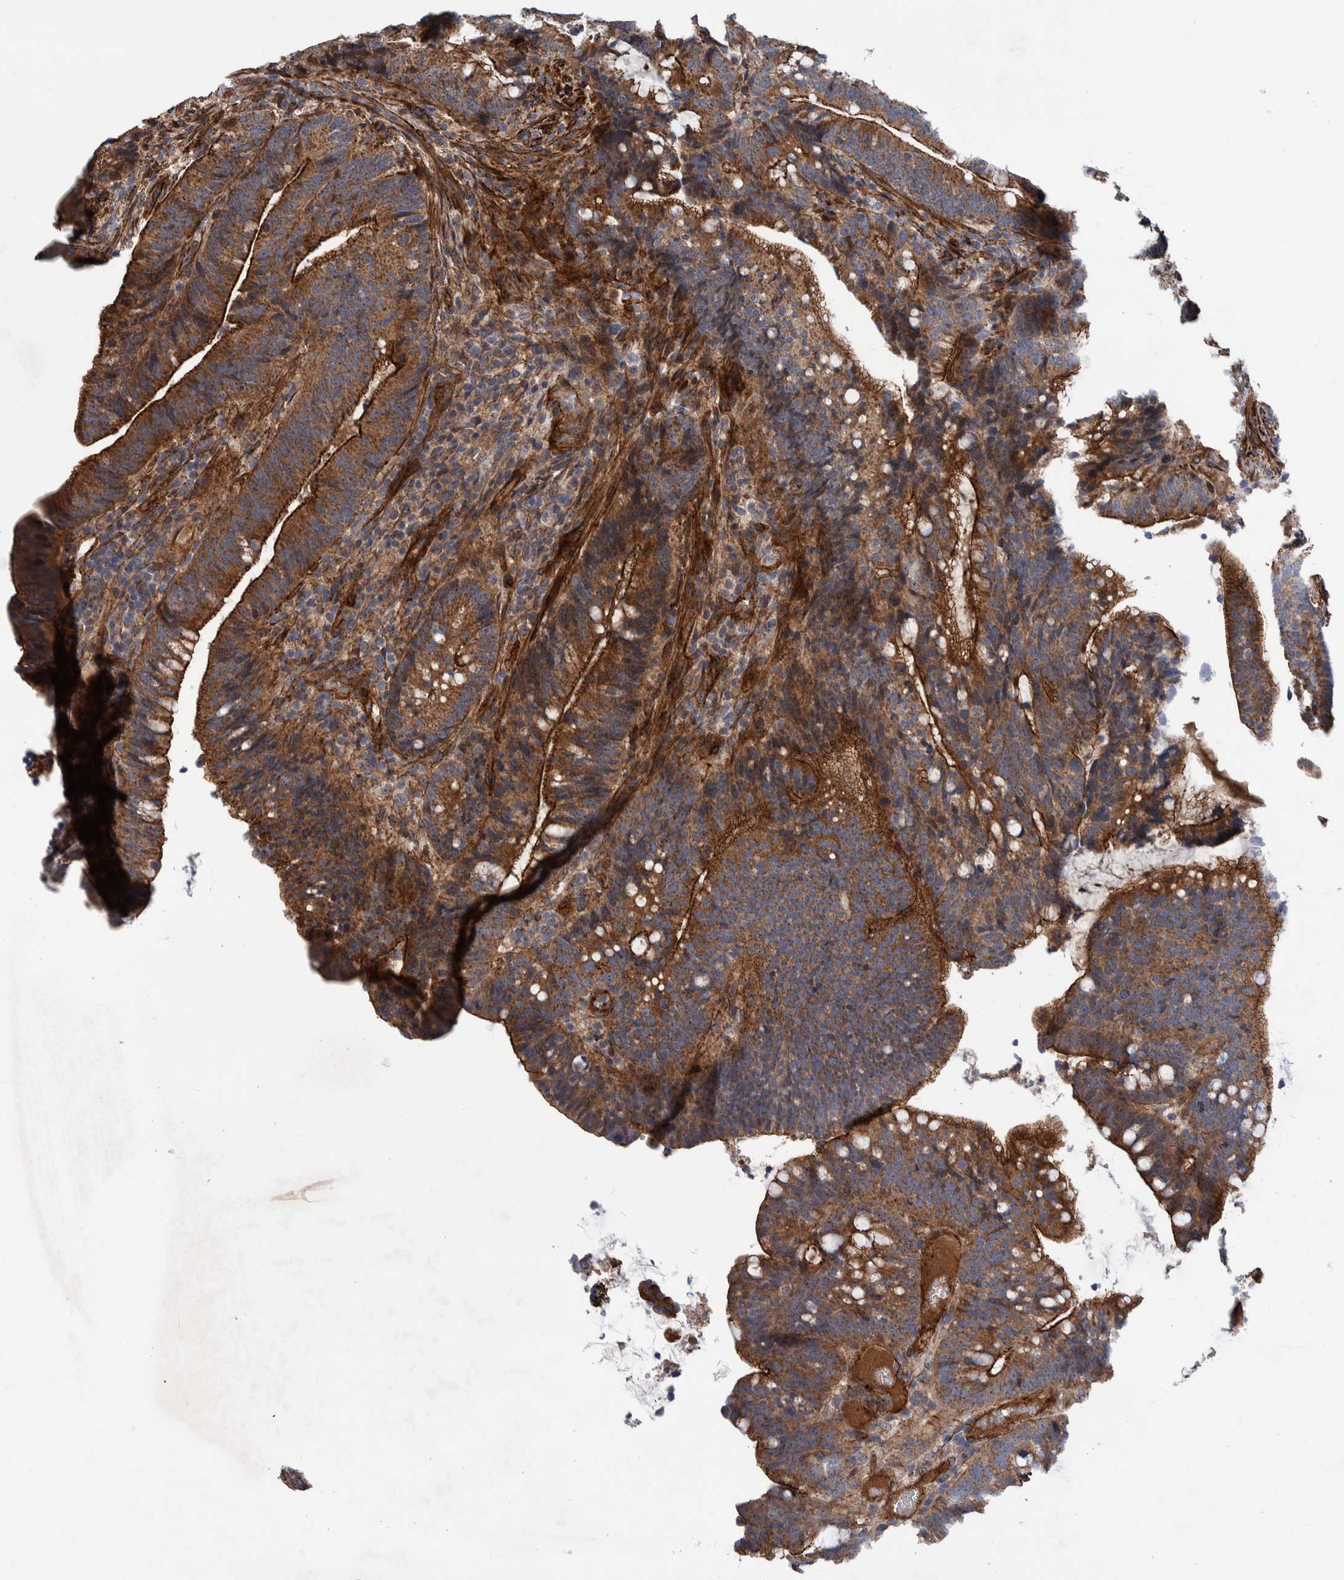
{"staining": {"intensity": "strong", "quantity": "25%-75%", "location": "cytoplasmic/membranous"}, "tissue": "colorectal cancer", "cell_type": "Tumor cells", "image_type": "cancer", "snomed": [{"axis": "morphology", "description": "Adenocarcinoma, NOS"}, {"axis": "topography", "description": "Colon"}], "caption": "Colorectal adenocarcinoma tissue demonstrates strong cytoplasmic/membranous positivity in about 25%-75% of tumor cells", "gene": "SLC25A10", "patient": {"sex": "female", "age": 66}}